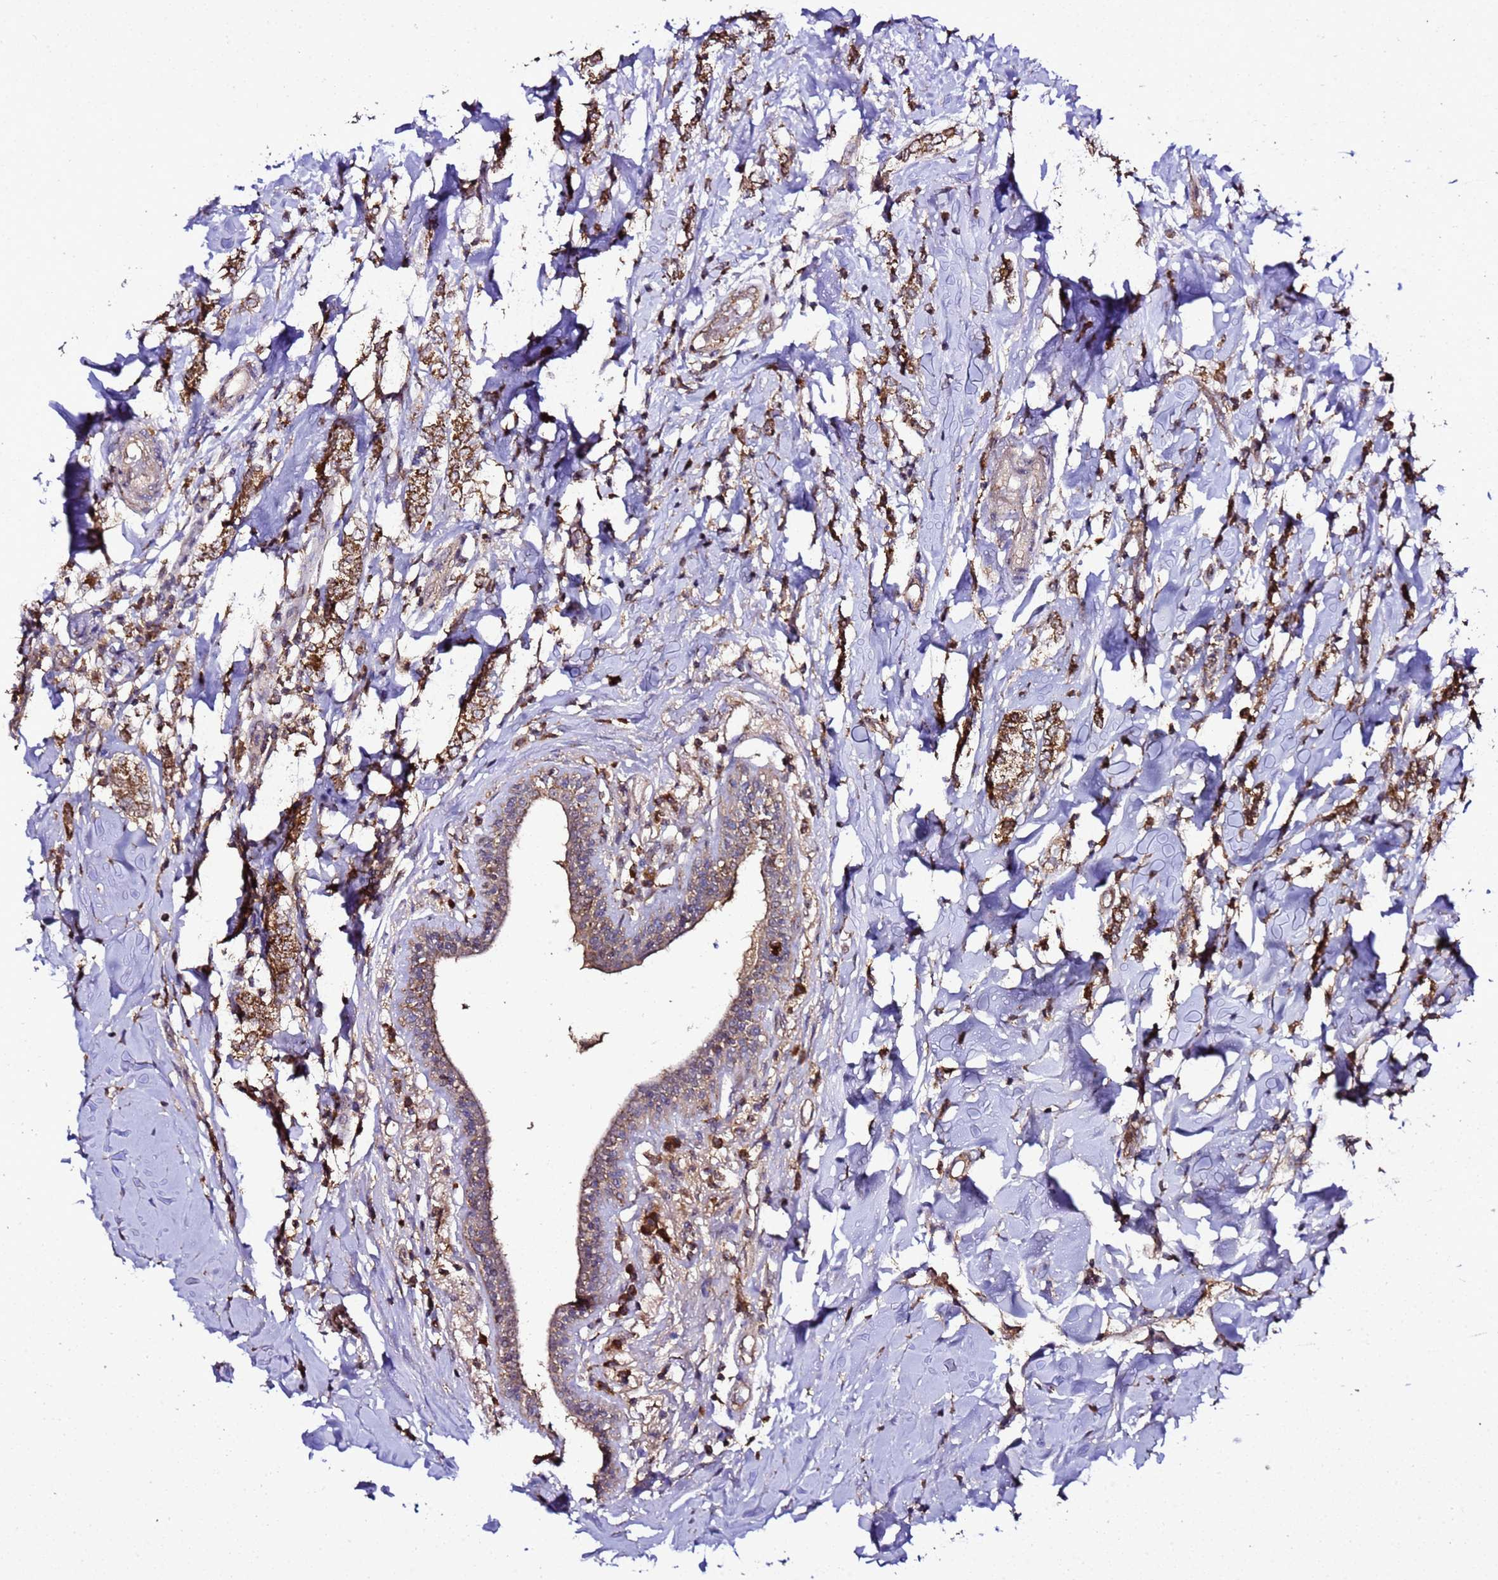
{"staining": {"intensity": "strong", "quantity": ">75%", "location": "cytoplasmic/membranous"}, "tissue": "breast cancer", "cell_type": "Tumor cells", "image_type": "cancer", "snomed": [{"axis": "morphology", "description": "Normal tissue, NOS"}, {"axis": "morphology", "description": "Lobular carcinoma"}, {"axis": "topography", "description": "Breast"}], "caption": "A high amount of strong cytoplasmic/membranous staining is present in about >75% of tumor cells in breast cancer (lobular carcinoma) tissue. Immunohistochemistry (ihc) stains the protein in brown and the nuclei are stained blue.", "gene": "HSPBAP1", "patient": {"sex": "female", "age": 47}}